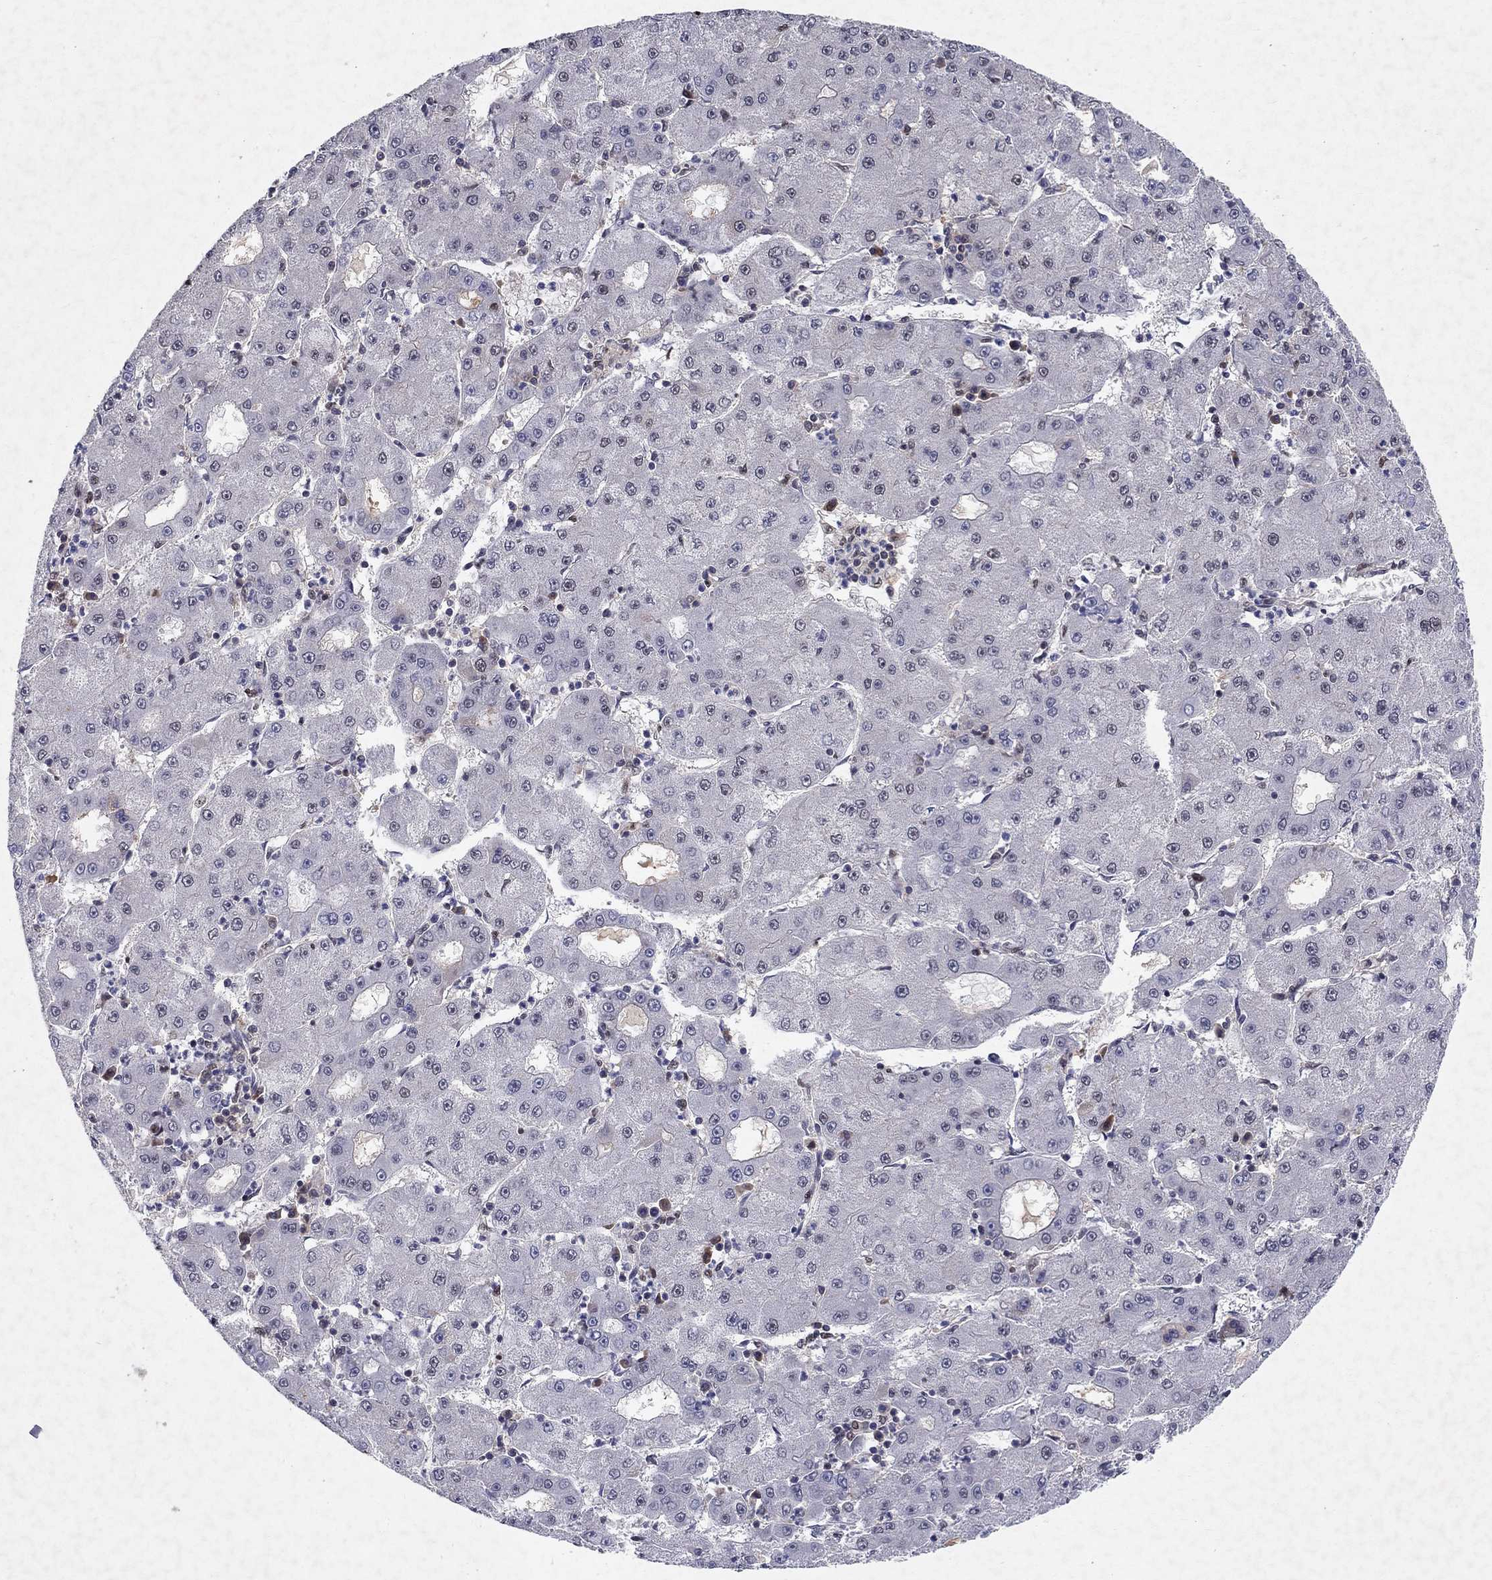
{"staining": {"intensity": "negative", "quantity": "none", "location": "none"}, "tissue": "liver cancer", "cell_type": "Tumor cells", "image_type": "cancer", "snomed": [{"axis": "morphology", "description": "Carcinoma, Hepatocellular, NOS"}, {"axis": "topography", "description": "Liver"}], "caption": "There is no significant positivity in tumor cells of liver hepatocellular carcinoma. Brightfield microscopy of IHC stained with DAB (brown) and hematoxylin (blue), captured at high magnification.", "gene": "CRTC1", "patient": {"sex": "male", "age": 73}}